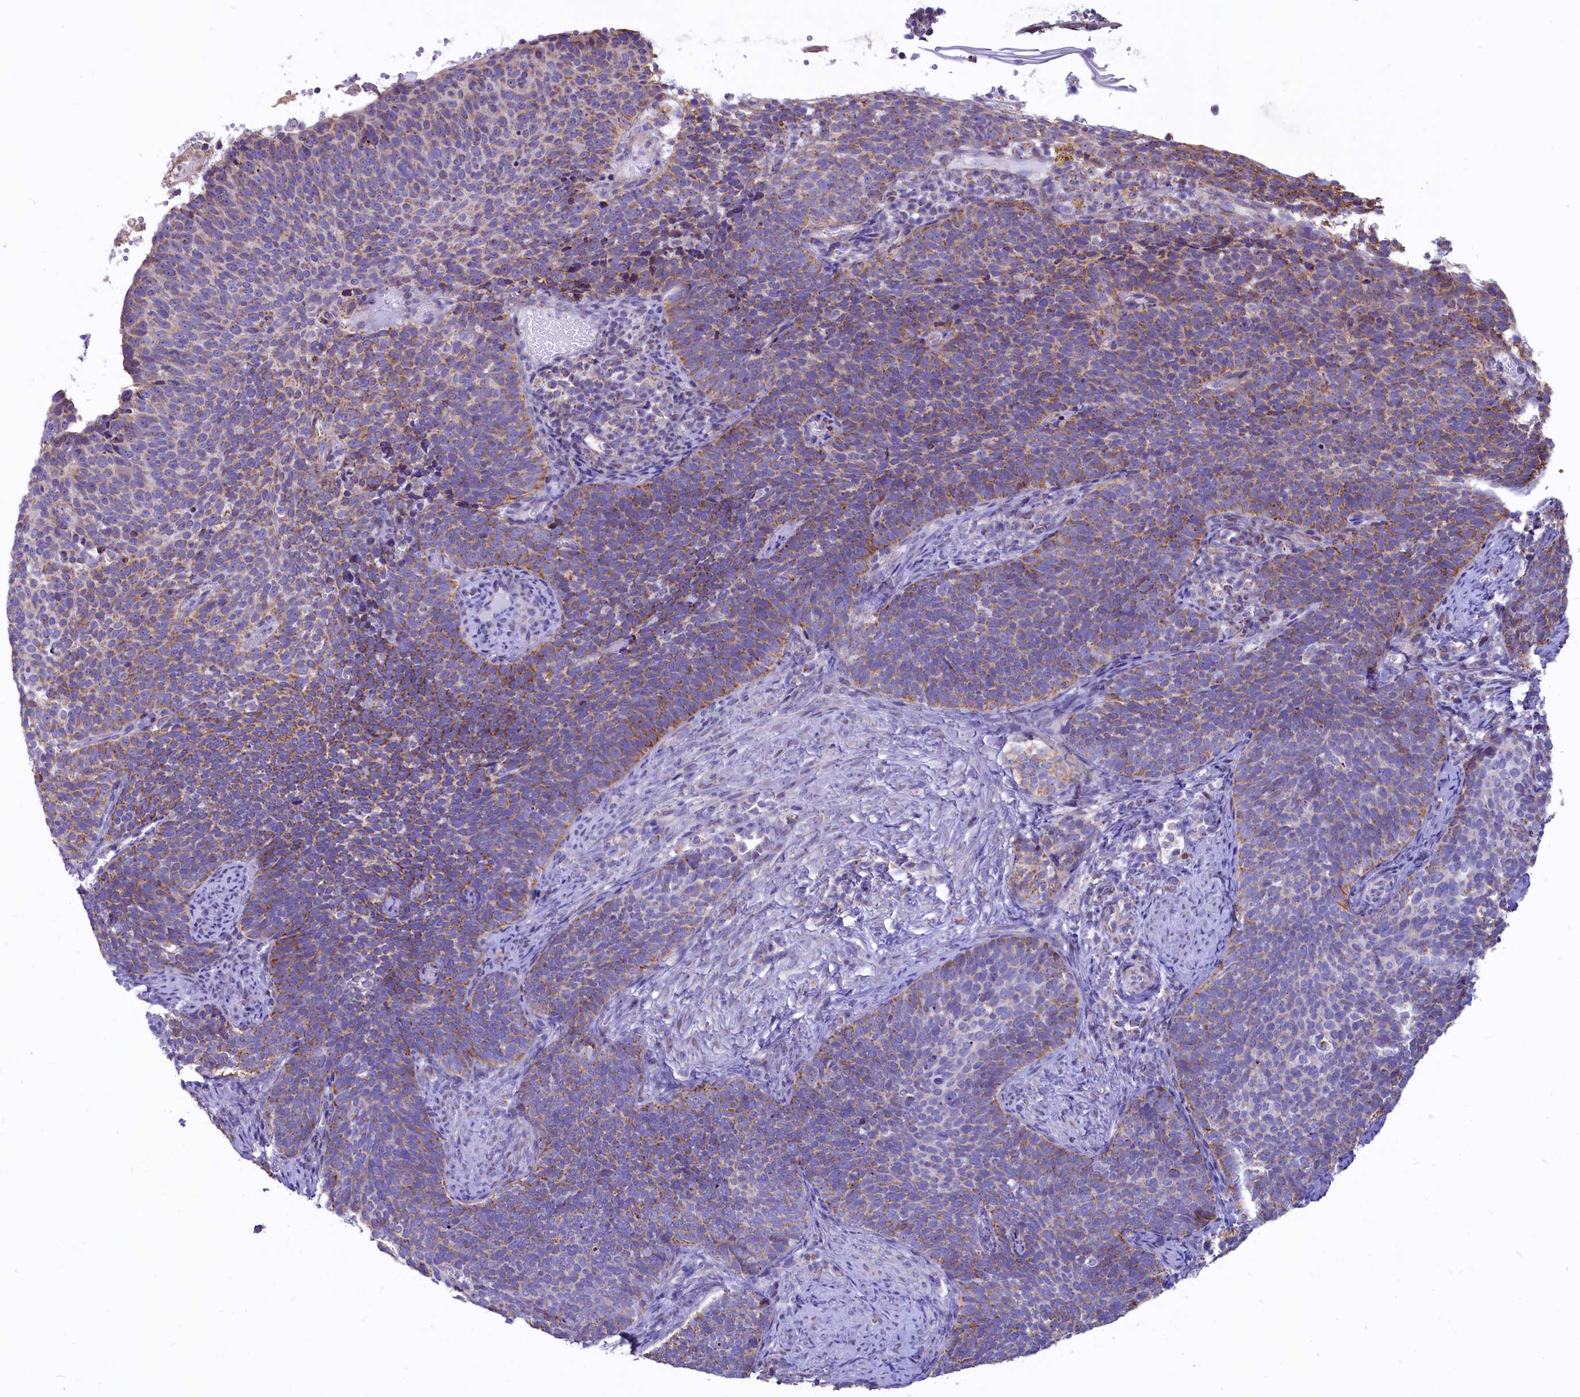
{"staining": {"intensity": "moderate", "quantity": "25%-75%", "location": "cytoplasmic/membranous"}, "tissue": "cervical cancer", "cell_type": "Tumor cells", "image_type": "cancer", "snomed": [{"axis": "morphology", "description": "Normal tissue, NOS"}, {"axis": "morphology", "description": "Squamous cell carcinoma, NOS"}, {"axis": "topography", "description": "Cervix"}], "caption": "This histopathology image shows squamous cell carcinoma (cervical) stained with immunohistochemistry (IHC) to label a protein in brown. The cytoplasmic/membranous of tumor cells show moderate positivity for the protein. Nuclei are counter-stained blue.", "gene": "VWCE", "patient": {"sex": "female", "age": 39}}